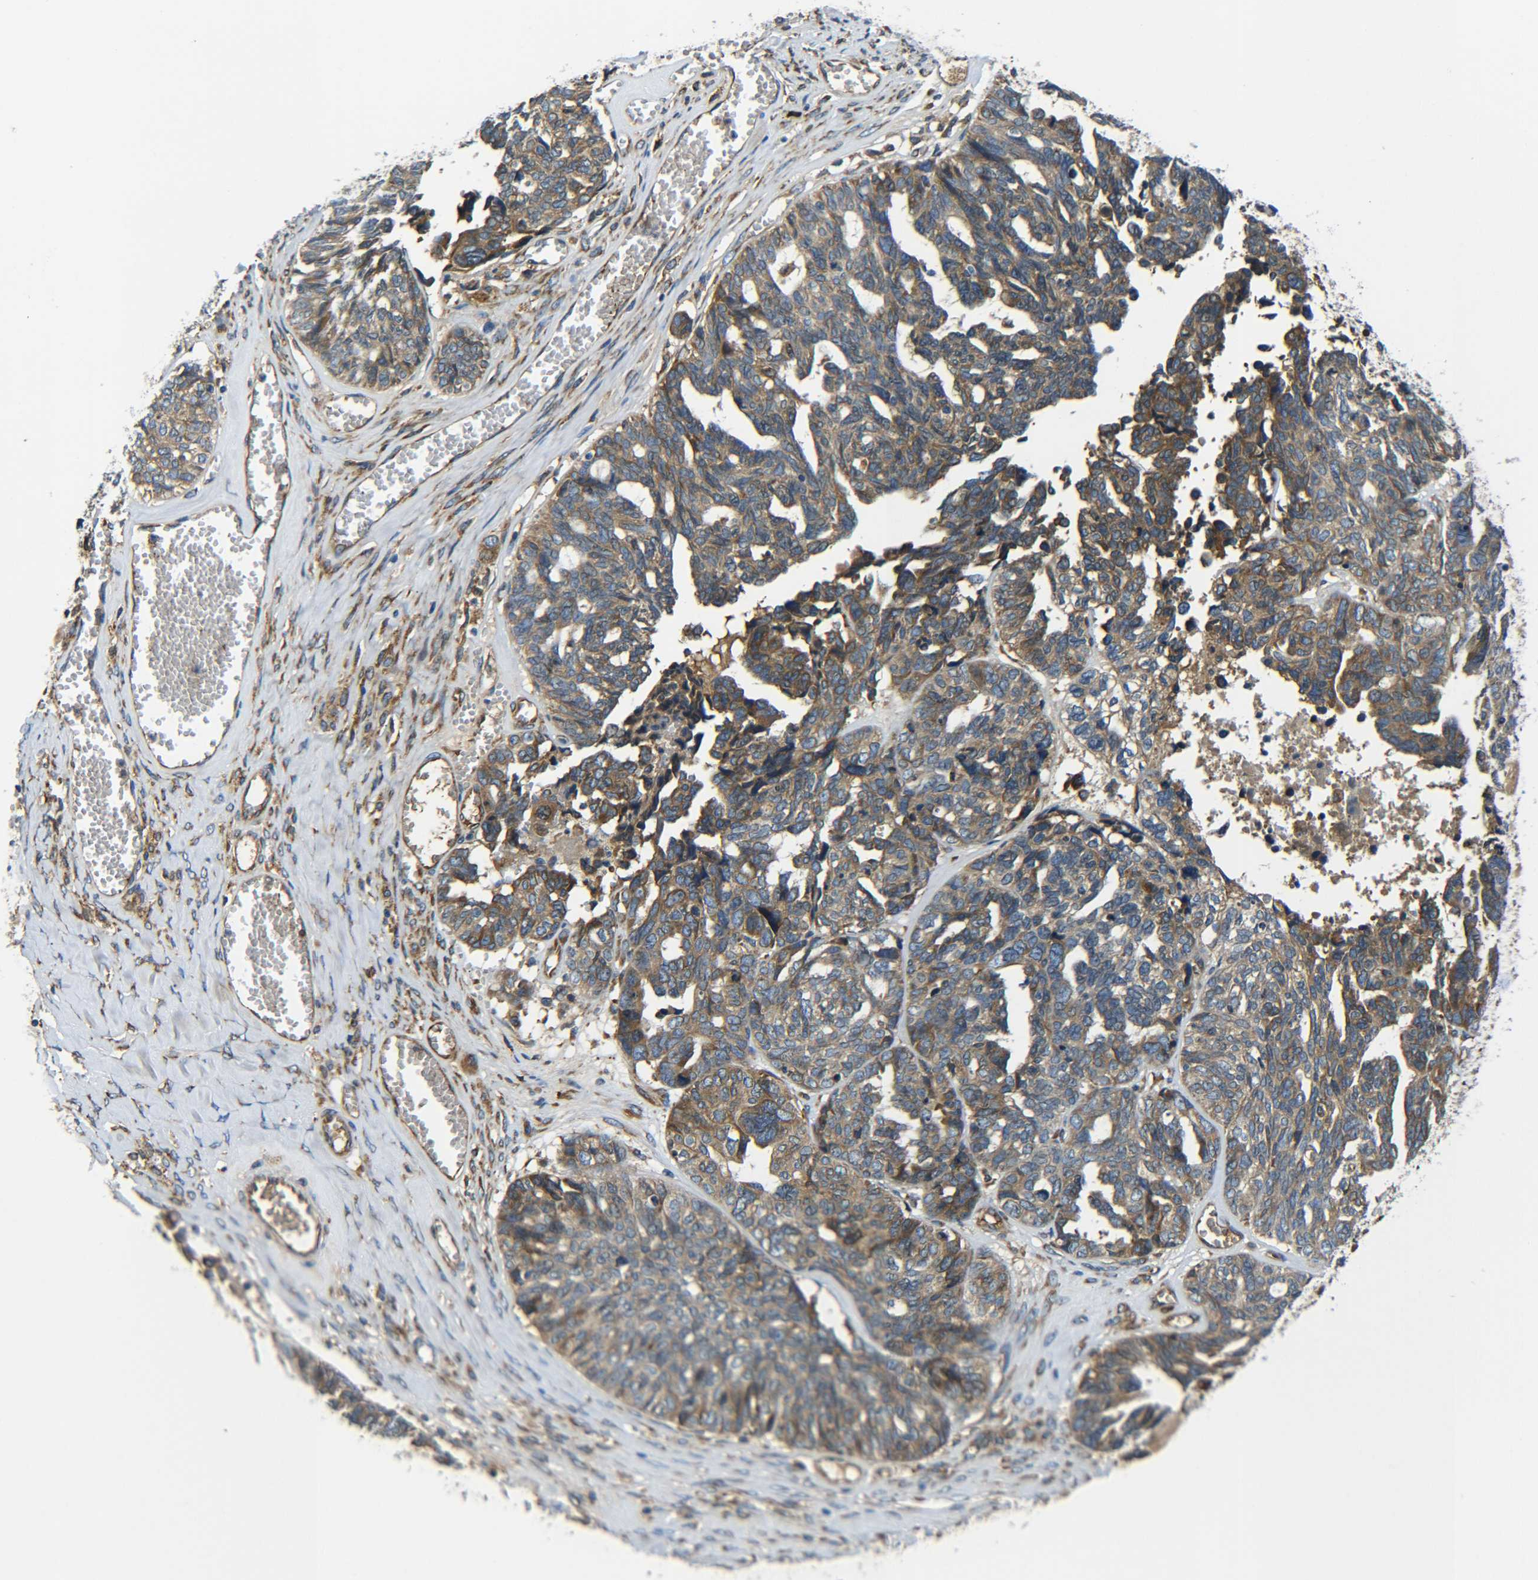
{"staining": {"intensity": "moderate", "quantity": ">75%", "location": "cytoplasmic/membranous"}, "tissue": "ovarian cancer", "cell_type": "Tumor cells", "image_type": "cancer", "snomed": [{"axis": "morphology", "description": "Cystadenocarcinoma, serous, NOS"}, {"axis": "topography", "description": "Ovary"}], "caption": "Protein staining by IHC displays moderate cytoplasmic/membranous staining in about >75% of tumor cells in ovarian cancer. Using DAB (brown) and hematoxylin (blue) stains, captured at high magnification using brightfield microscopy.", "gene": "PREB", "patient": {"sex": "female", "age": 79}}